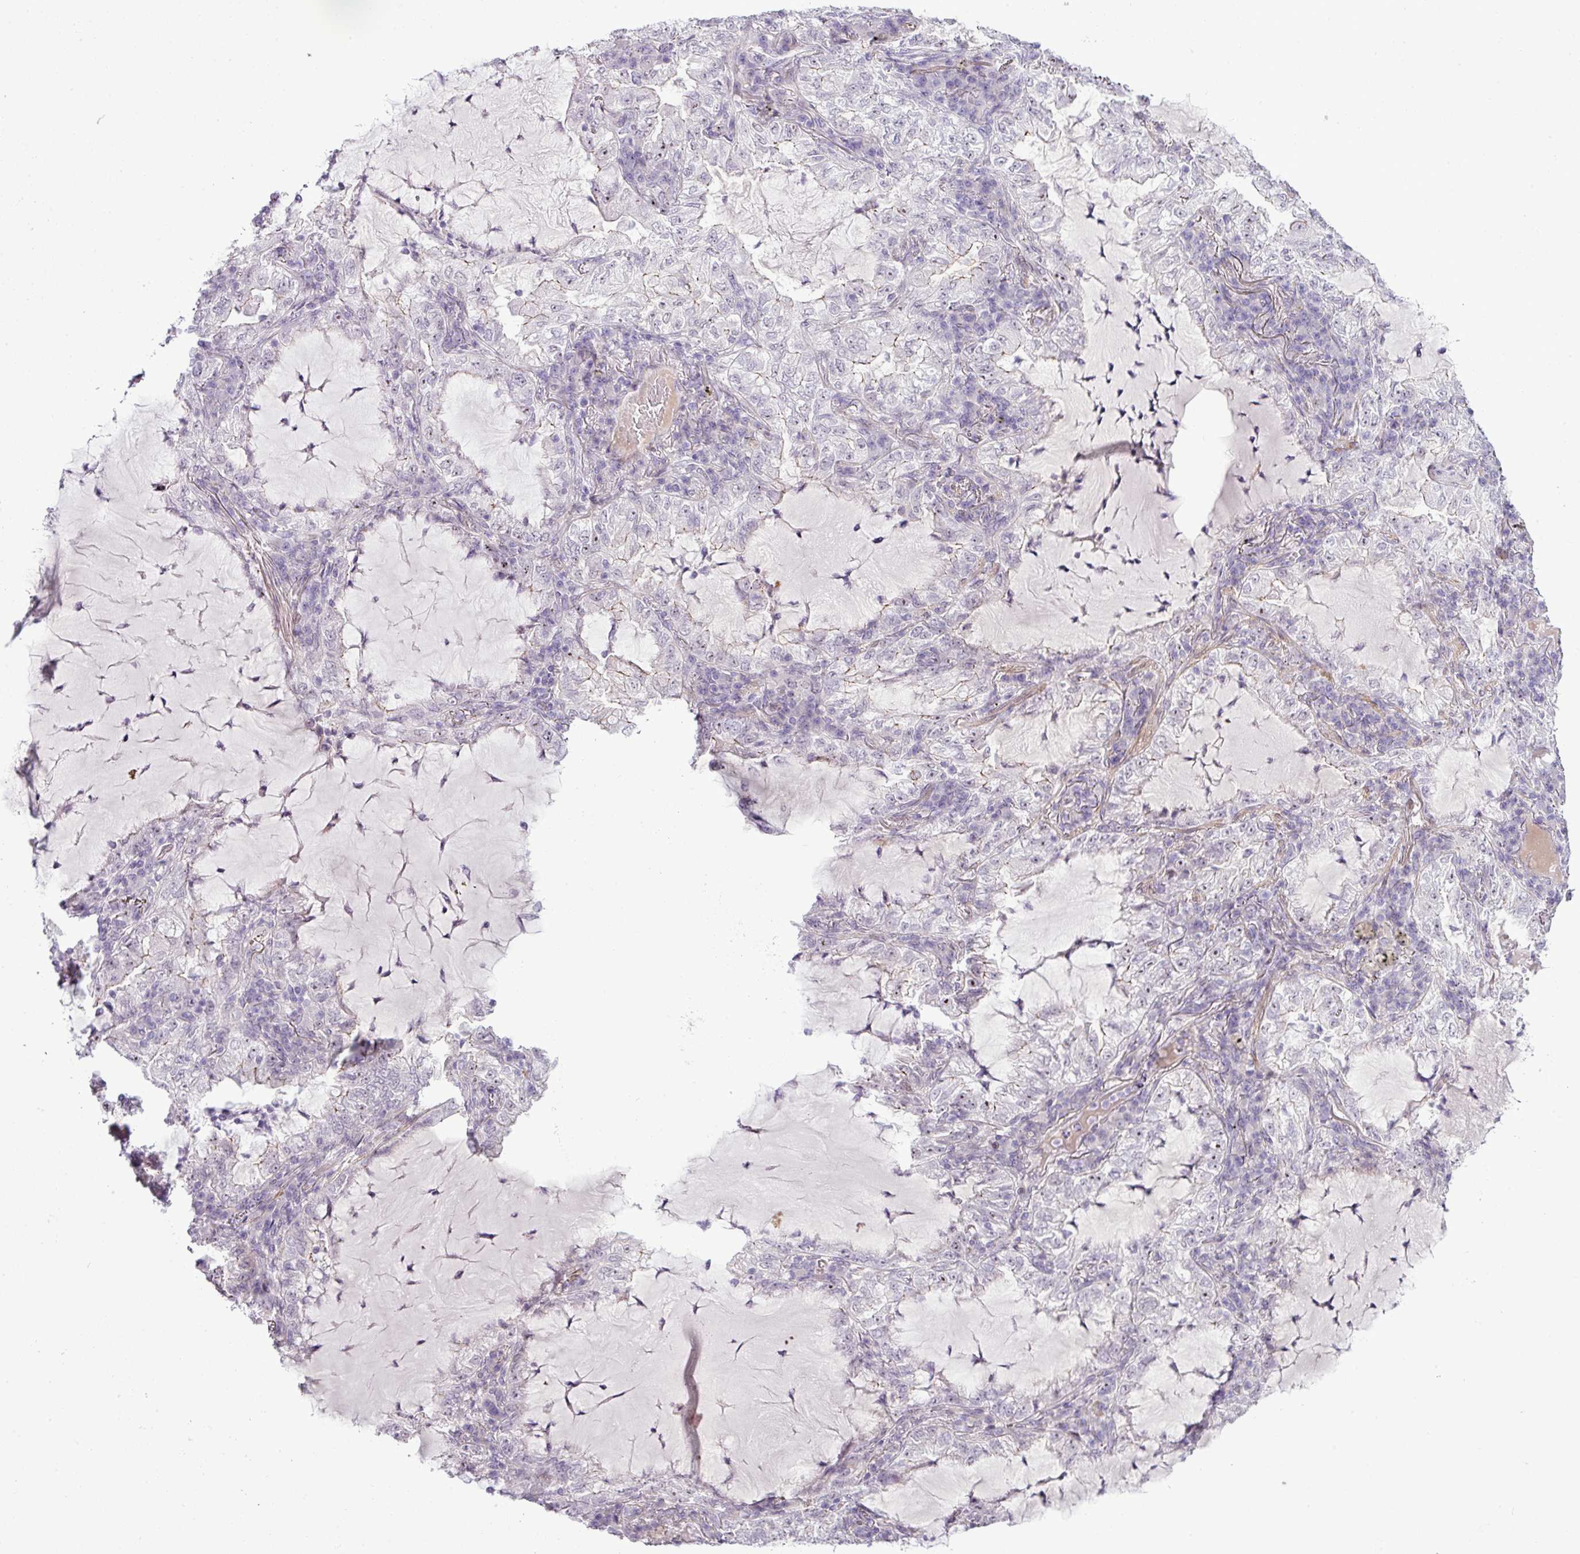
{"staining": {"intensity": "negative", "quantity": "none", "location": "none"}, "tissue": "lung cancer", "cell_type": "Tumor cells", "image_type": "cancer", "snomed": [{"axis": "morphology", "description": "Adenocarcinoma, NOS"}, {"axis": "topography", "description": "Lung"}], "caption": "Lung cancer was stained to show a protein in brown. There is no significant expression in tumor cells.", "gene": "ZNF688", "patient": {"sex": "female", "age": 73}}